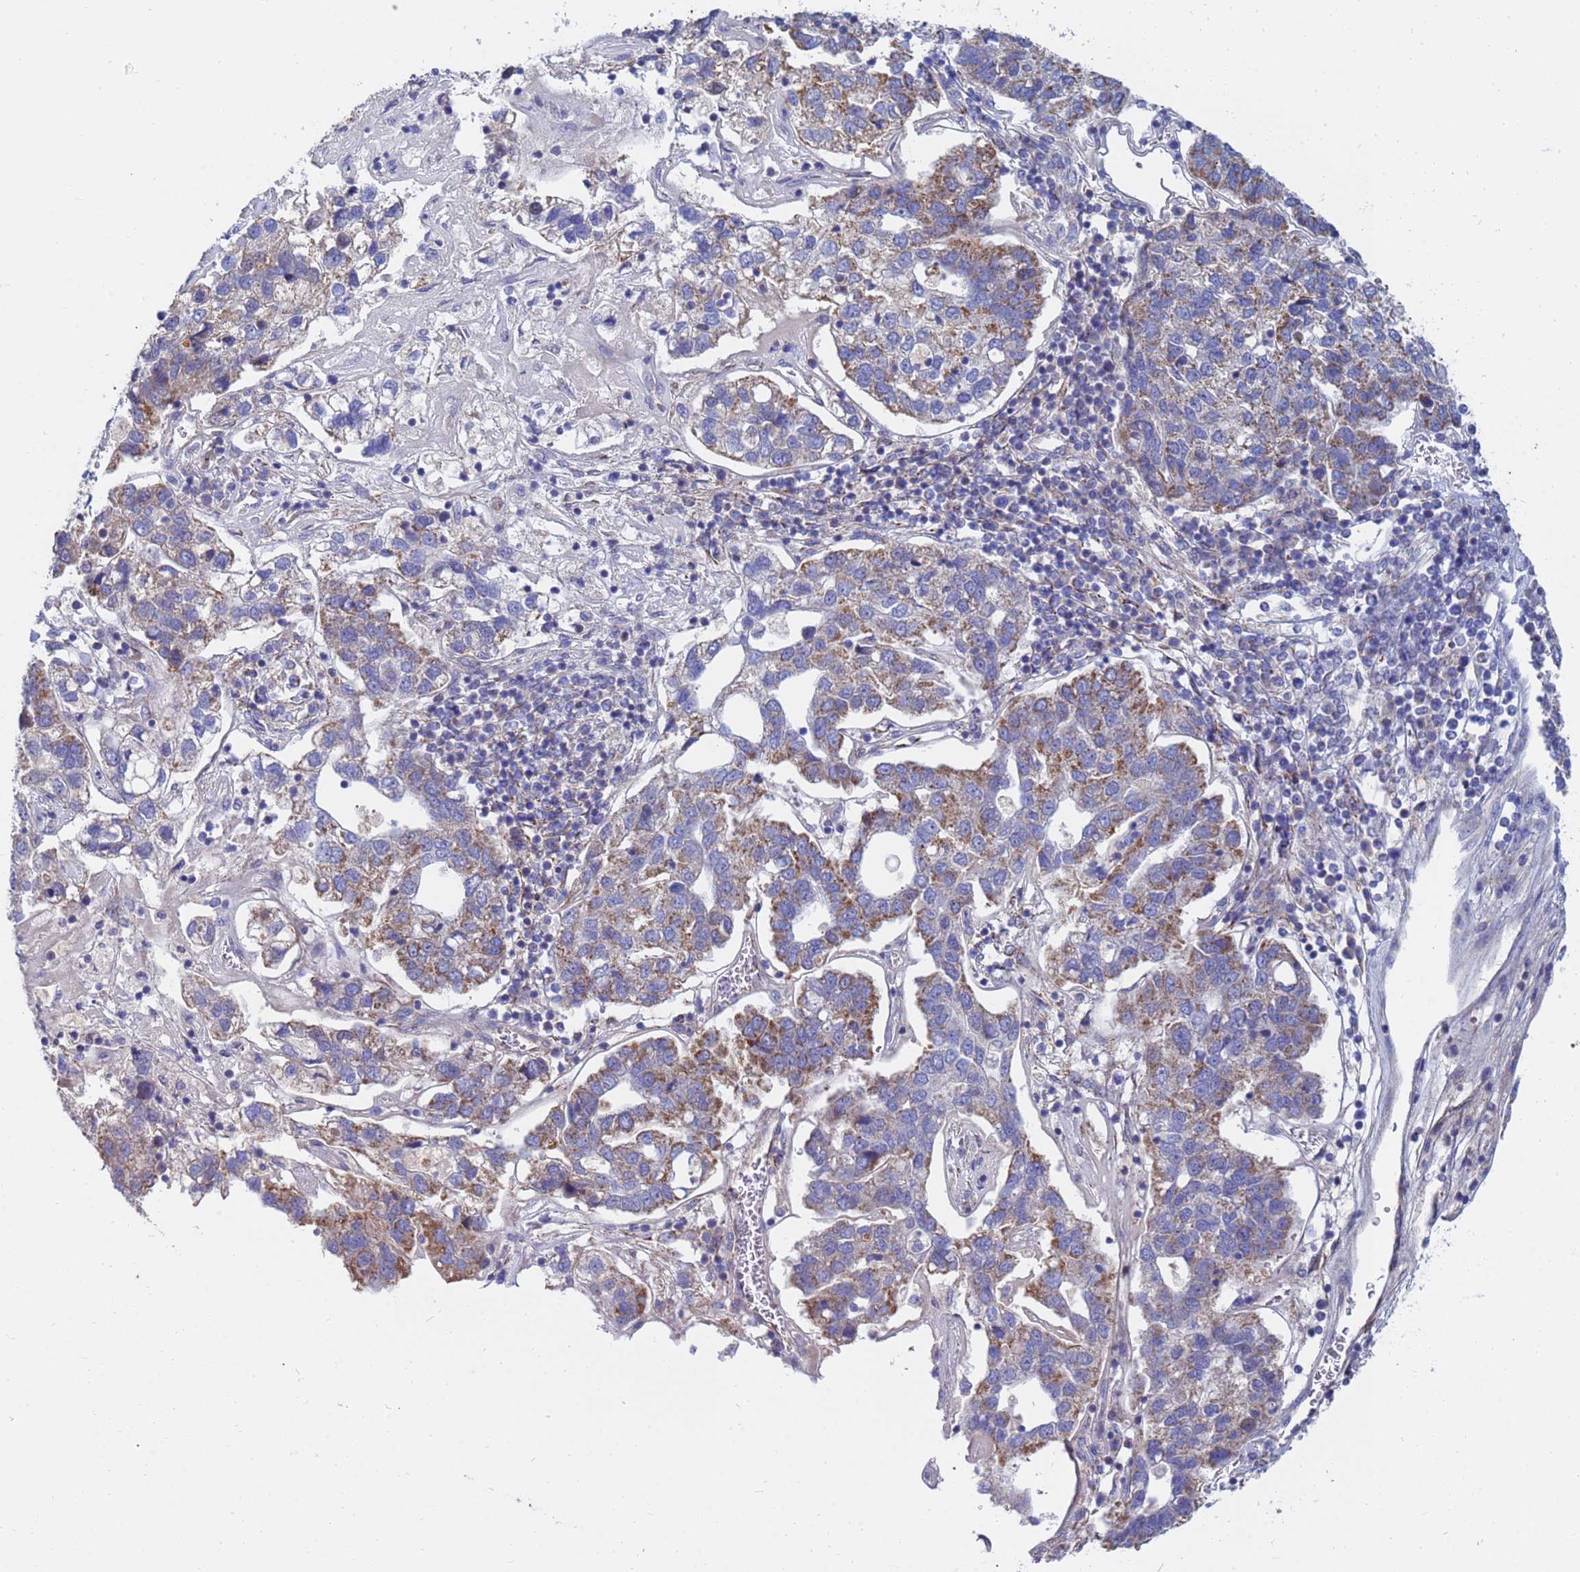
{"staining": {"intensity": "moderate", "quantity": "25%-75%", "location": "cytoplasmic/membranous"}, "tissue": "pancreatic cancer", "cell_type": "Tumor cells", "image_type": "cancer", "snomed": [{"axis": "morphology", "description": "Adenocarcinoma, NOS"}, {"axis": "topography", "description": "Pancreas"}], "caption": "This is an image of immunohistochemistry staining of adenocarcinoma (pancreatic), which shows moderate staining in the cytoplasmic/membranous of tumor cells.", "gene": "SDR39U1", "patient": {"sex": "female", "age": 61}}